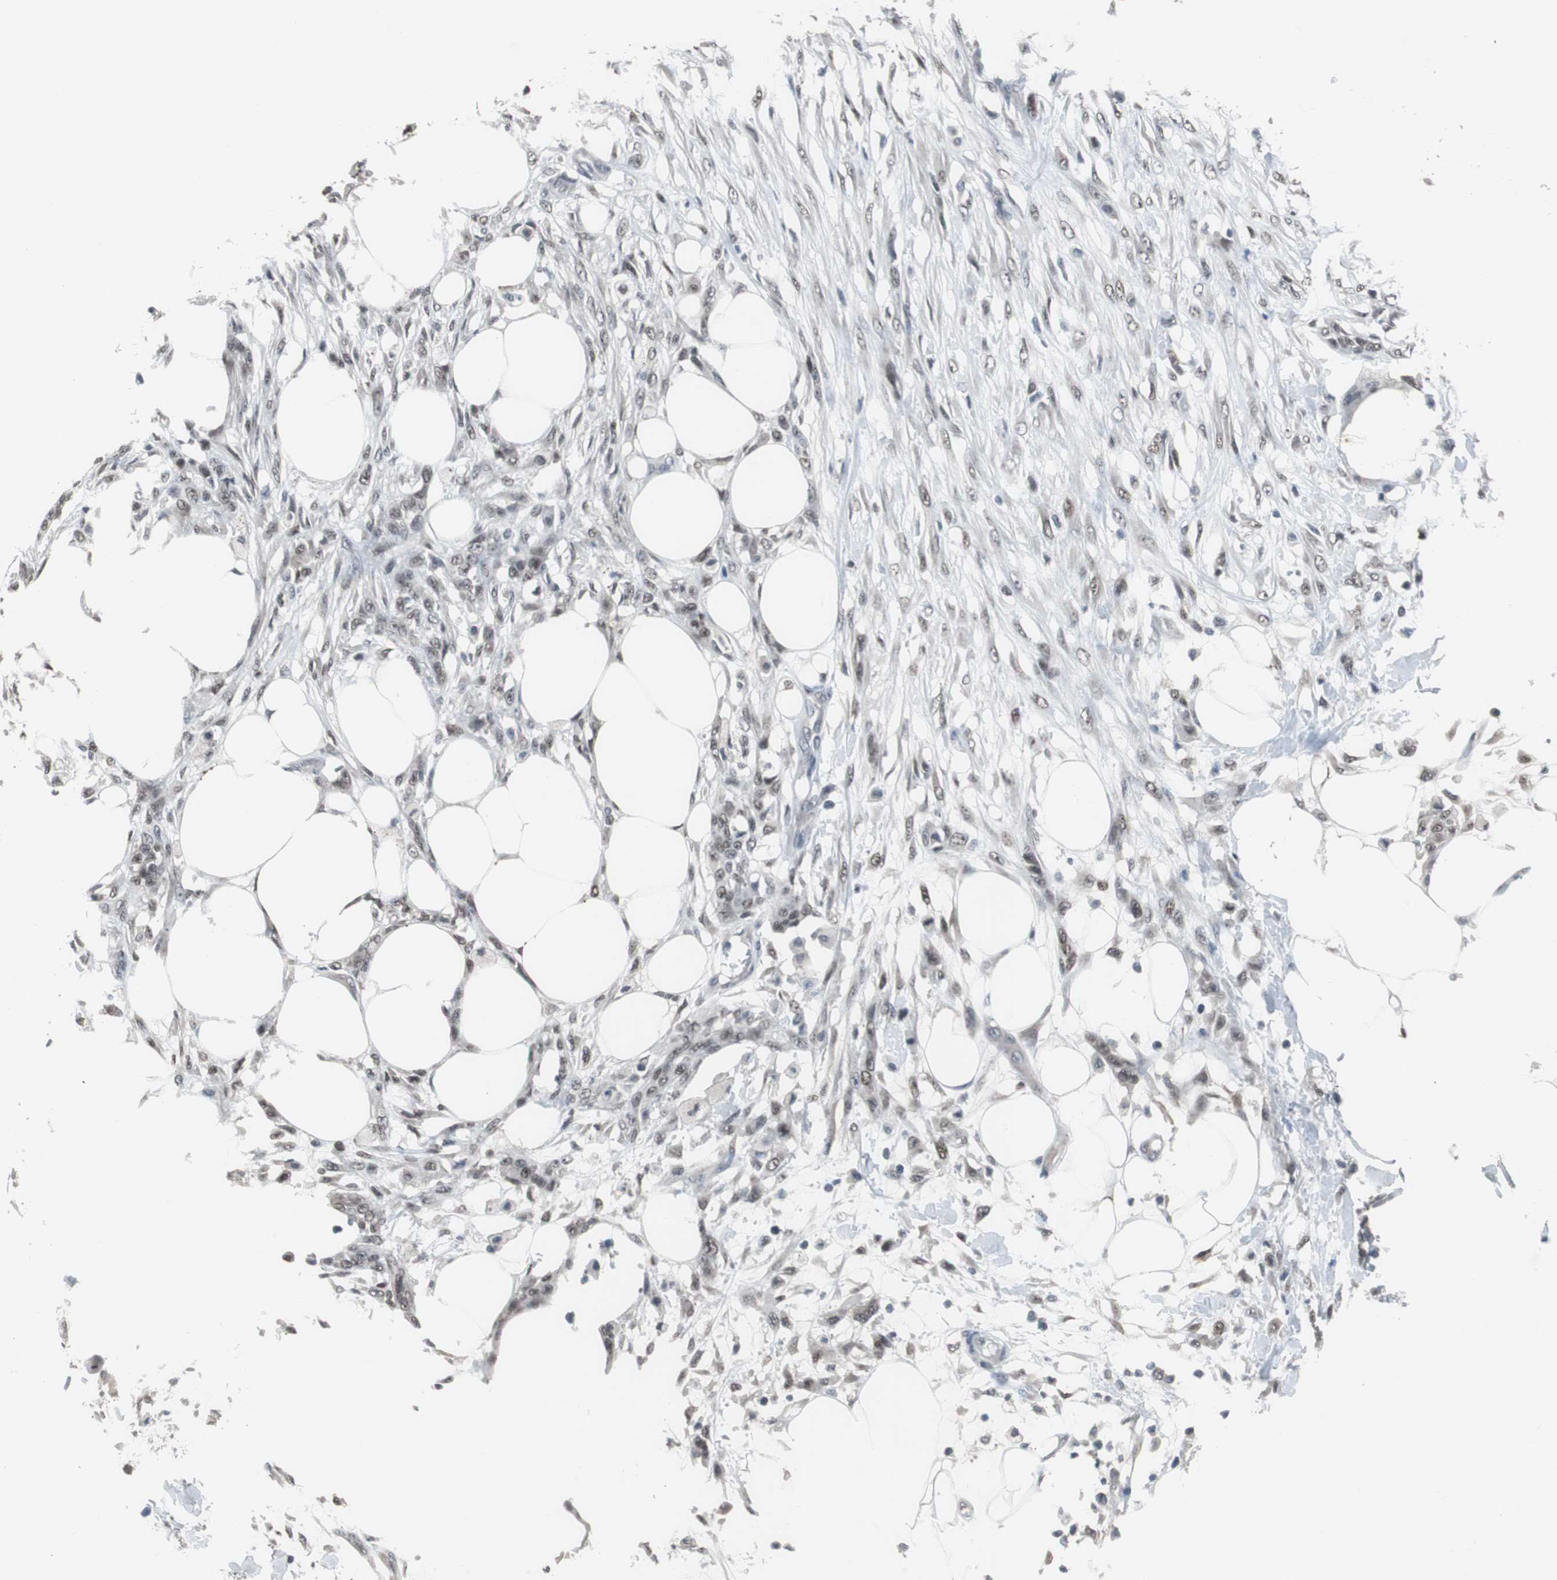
{"staining": {"intensity": "weak", "quantity": ">75%", "location": "nuclear"}, "tissue": "skin cancer", "cell_type": "Tumor cells", "image_type": "cancer", "snomed": [{"axis": "morphology", "description": "Squamous cell carcinoma, NOS"}, {"axis": "topography", "description": "Skin"}], "caption": "Tumor cells reveal low levels of weak nuclear positivity in approximately >75% of cells in human squamous cell carcinoma (skin).", "gene": "FOXP4", "patient": {"sex": "female", "age": 59}}